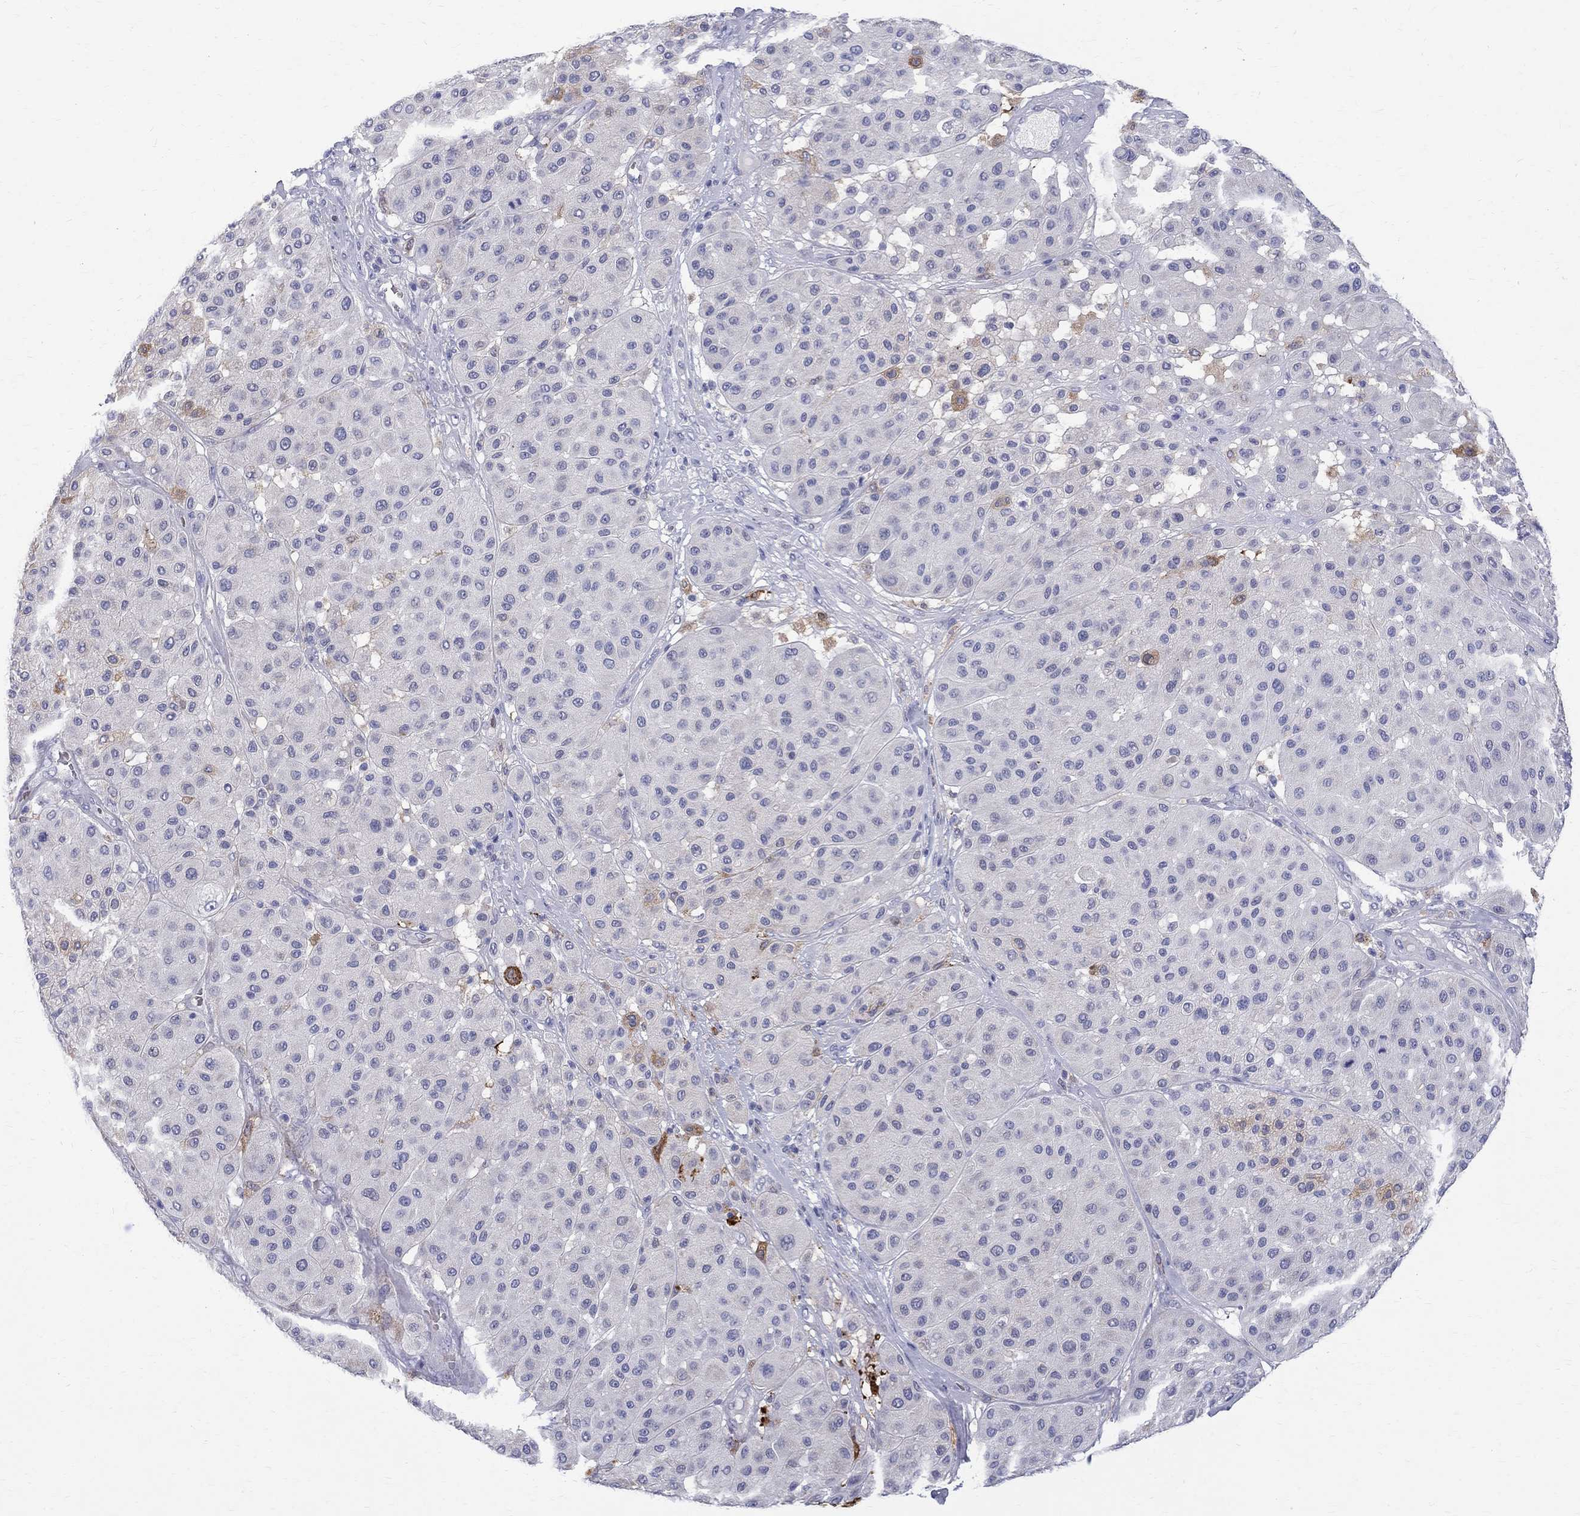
{"staining": {"intensity": "negative", "quantity": "none", "location": "none"}, "tissue": "melanoma", "cell_type": "Tumor cells", "image_type": "cancer", "snomed": [{"axis": "morphology", "description": "Malignant melanoma, Metastatic site"}, {"axis": "topography", "description": "Smooth muscle"}], "caption": "A high-resolution micrograph shows IHC staining of malignant melanoma (metastatic site), which demonstrates no significant staining in tumor cells. (Stains: DAB (3,3'-diaminobenzidine) immunohistochemistry (IHC) with hematoxylin counter stain, Microscopy: brightfield microscopy at high magnification).", "gene": "AGER", "patient": {"sex": "male", "age": 41}}